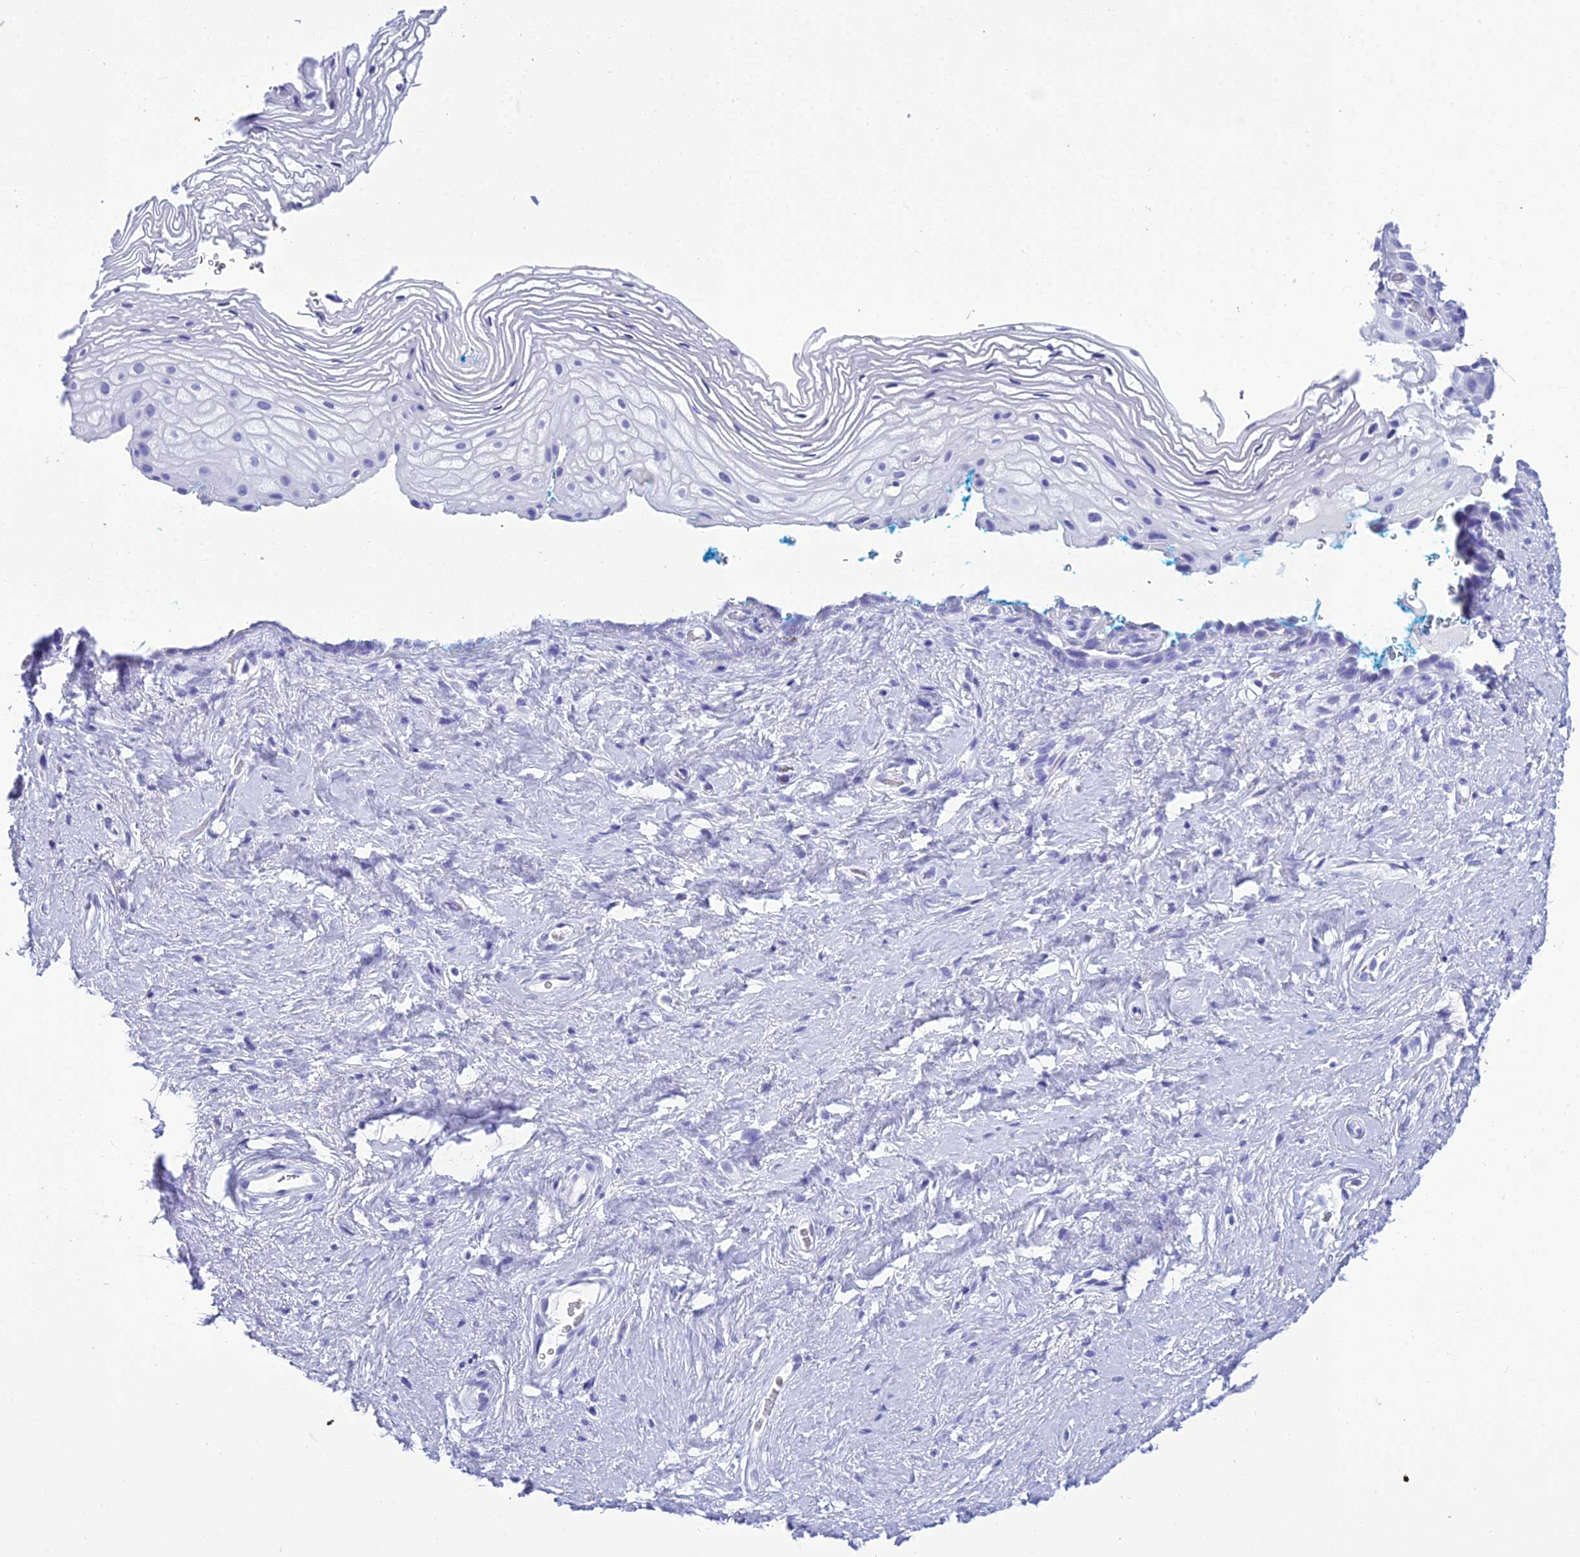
{"staining": {"intensity": "negative", "quantity": "none", "location": "none"}, "tissue": "vagina", "cell_type": "Squamous epithelial cells", "image_type": "normal", "snomed": [{"axis": "morphology", "description": "Normal tissue, NOS"}, {"axis": "morphology", "description": "Adenocarcinoma, NOS"}, {"axis": "topography", "description": "Rectum"}, {"axis": "topography", "description": "Vagina"}], "caption": "An IHC image of unremarkable vagina is shown. There is no staining in squamous epithelial cells of vagina.", "gene": "ZNF442", "patient": {"sex": "female", "age": 71}}